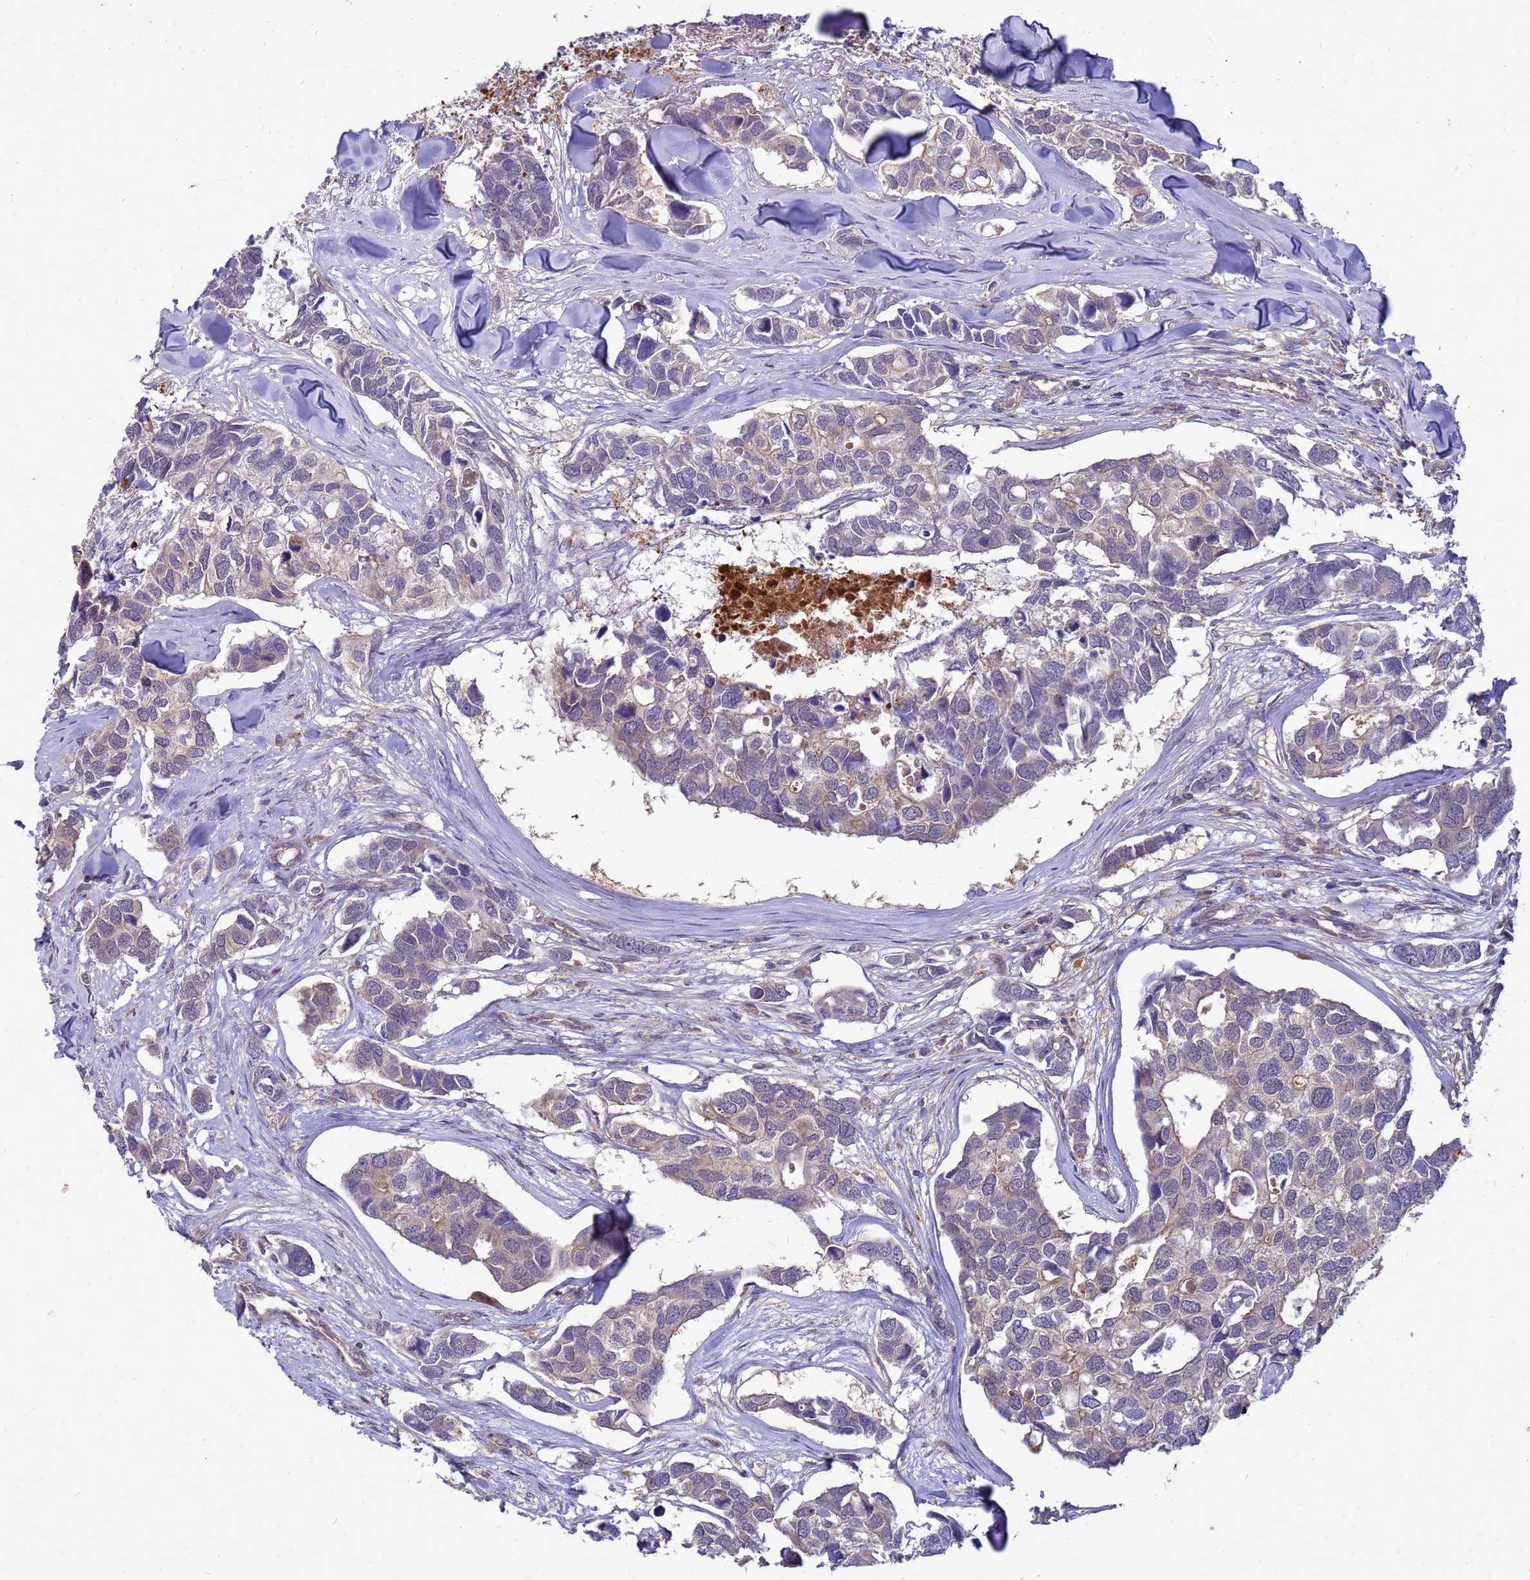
{"staining": {"intensity": "weak", "quantity": "25%-75%", "location": "cytoplasmic/membranous"}, "tissue": "breast cancer", "cell_type": "Tumor cells", "image_type": "cancer", "snomed": [{"axis": "morphology", "description": "Duct carcinoma"}, {"axis": "topography", "description": "Breast"}], "caption": "Breast cancer (infiltrating ductal carcinoma) stained with a protein marker exhibits weak staining in tumor cells.", "gene": "ENOPH1", "patient": {"sex": "female", "age": 83}}